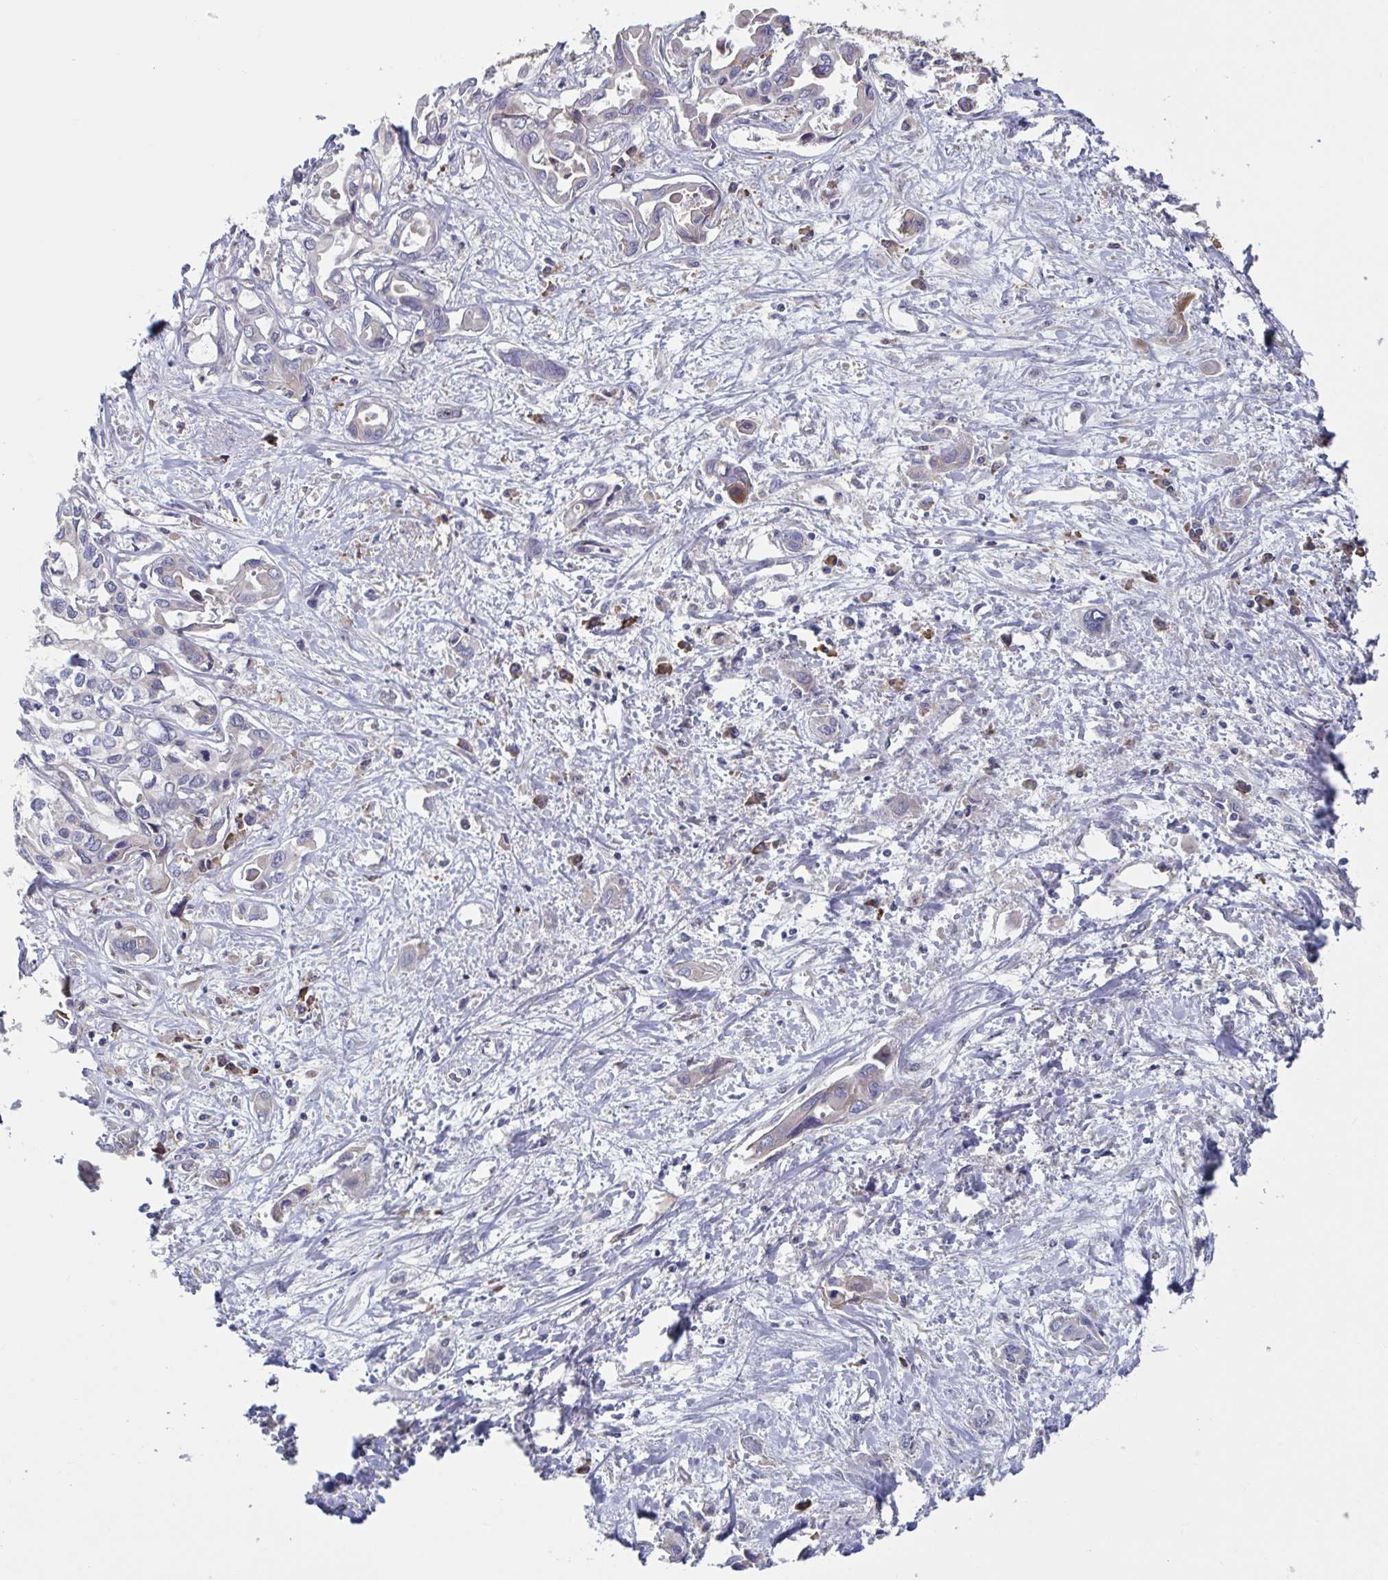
{"staining": {"intensity": "negative", "quantity": "none", "location": "none"}, "tissue": "liver cancer", "cell_type": "Tumor cells", "image_type": "cancer", "snomed": [{"axis": "morphology", "description": "Cholangiocarcinoma"}, {"axis": "topography", "description": "Liver"}], "caption": "The immunohistochemistry (IHC) histopathology image has no significant staining in tumor cells of liver cancer (cholangiocarcinoma) tissue.", "gene": "CD1E", "patient": {"sex": "female", "age": 64}}